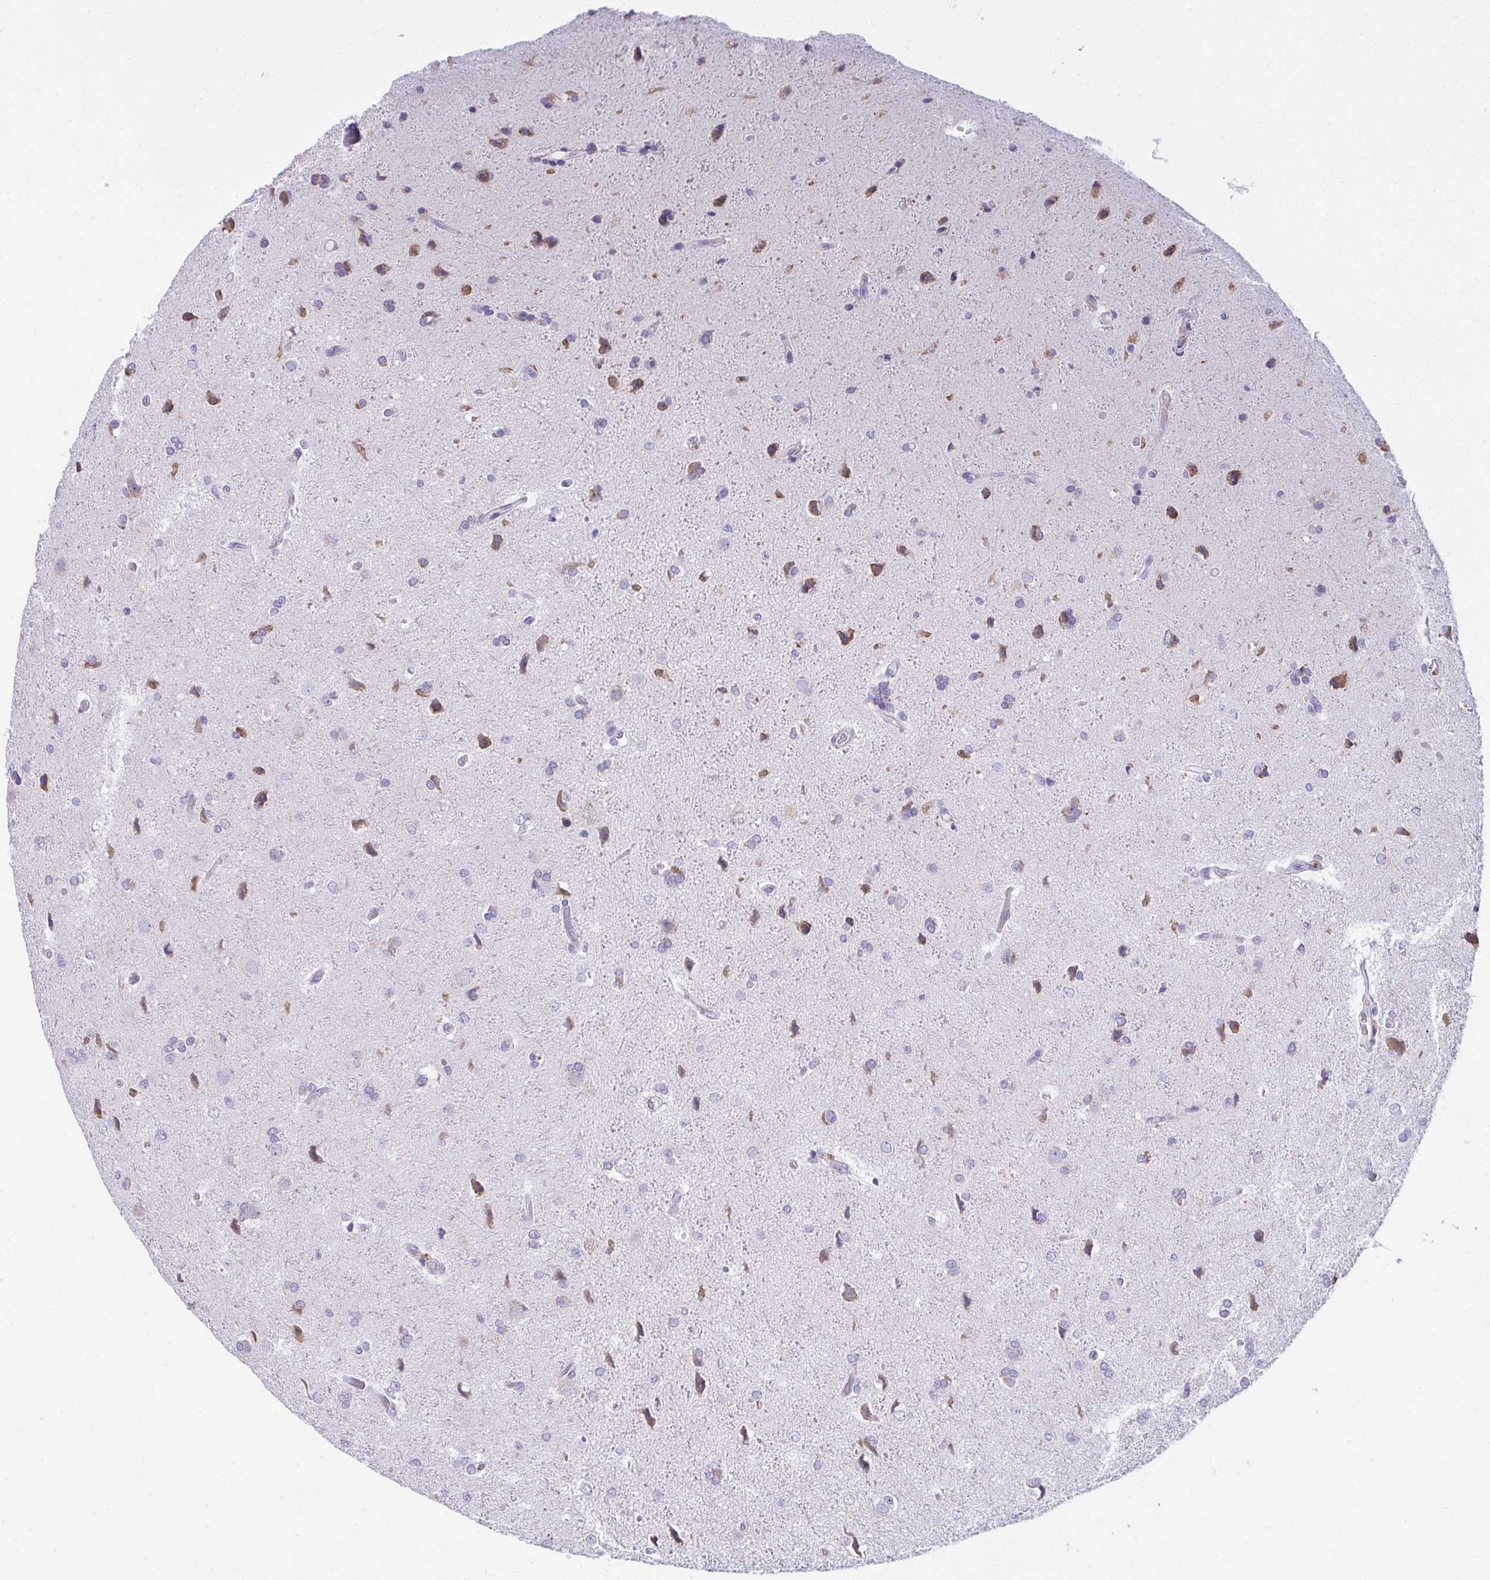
{"staining": {"intensity": "negative", "quantity": "none", "location": "none"}, "tissue": "glioma", "cell_type": "Tumor cells", "image_type": "cancer", "snomed": [{"axis": "morphology", "description": "Glioma, malignant, High grade"}, {"axis": "topography", "description": "Brain"}], "caption": "A high-resolution histopathology image shows IHC staining of glioma, which demonstrates no significant expression in tumor cells.", "gene": "FASLG", "patient": {"sex": "male", "age": 68}}